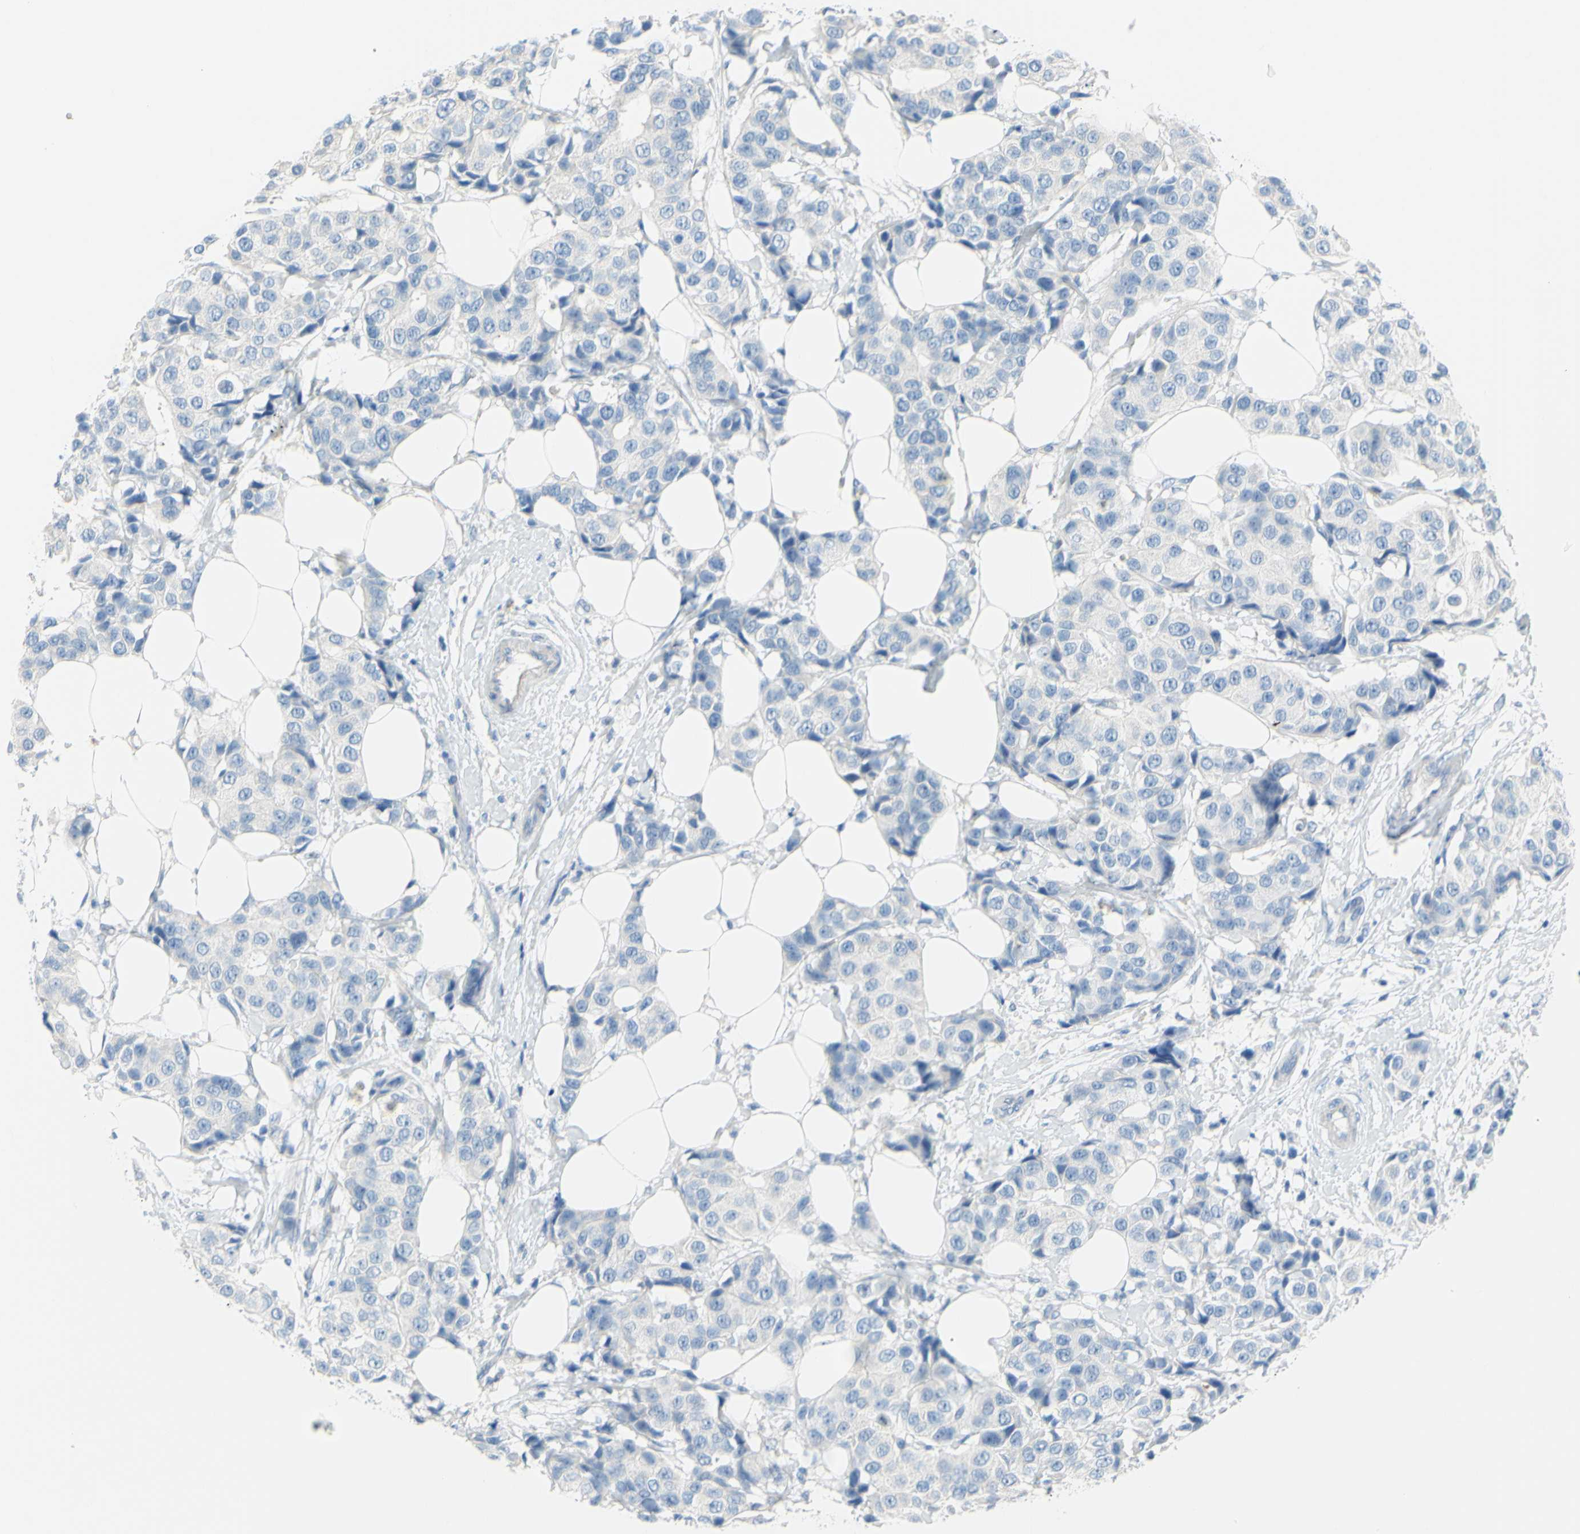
{"staining": {"intensity": "negative", "quantity": "none", "location": "none"}, "tissue": "breast cancer", "cell_type": "Tumor cells", "image_type": "cancer", "snomed": [{"axis": "morphology", "description": "Normal tissue, NOS"}, {"axis": "morphology", "description": "Duct carcinoma"}, {"axis": "topography", "description": "Breast"}], "caption": "Tumor cells are negative for protein expression in human invasive ductal carcinoma (breast).", "gene": "DCT", "patient": {"sex": "female", "age": 39}}